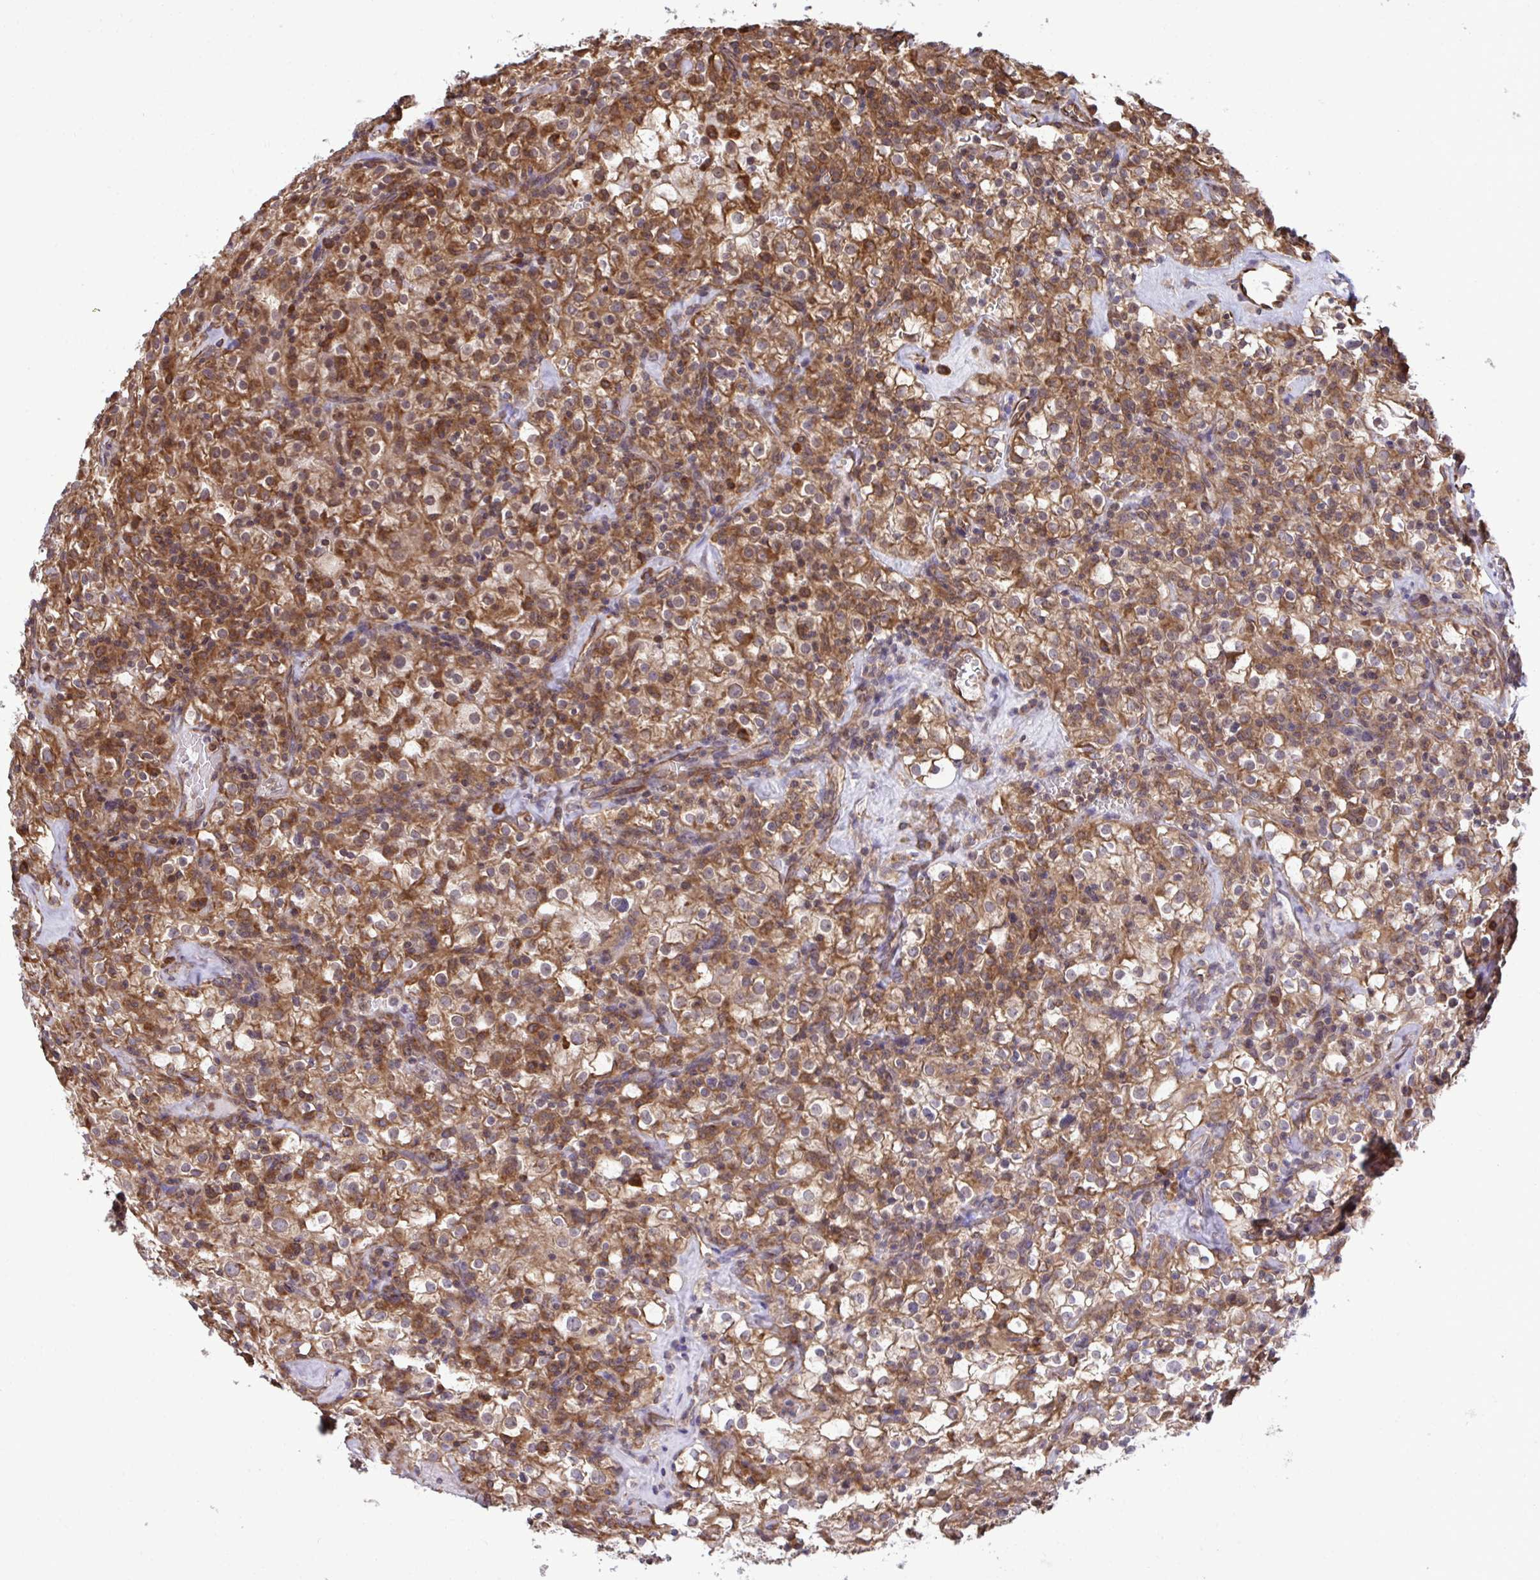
{"staining": {"intensity": "moderate", "quantity": ">75%", "location": "cytoplasmic/membranous"}, "tissue": "renal cancer", "cell_type": "Tumor cells", "image_type": "cancer", "snomed": [{"axis": "morphology", "description": "Adenocarcinoma, NOS"}, {"axis": "topography", "description": "Kidney"}], "caption": "An IHC photomicrograph of tumor tissue is shown. Protein staining in brown labels moderate cytoplasmic/membranous positivity in renal cancer within tumor cells. (DAB = brown stain, brightfield microscopy at high magnification).", "gene": "RPS15", "patient": {"sex": "female", "age": 74}}